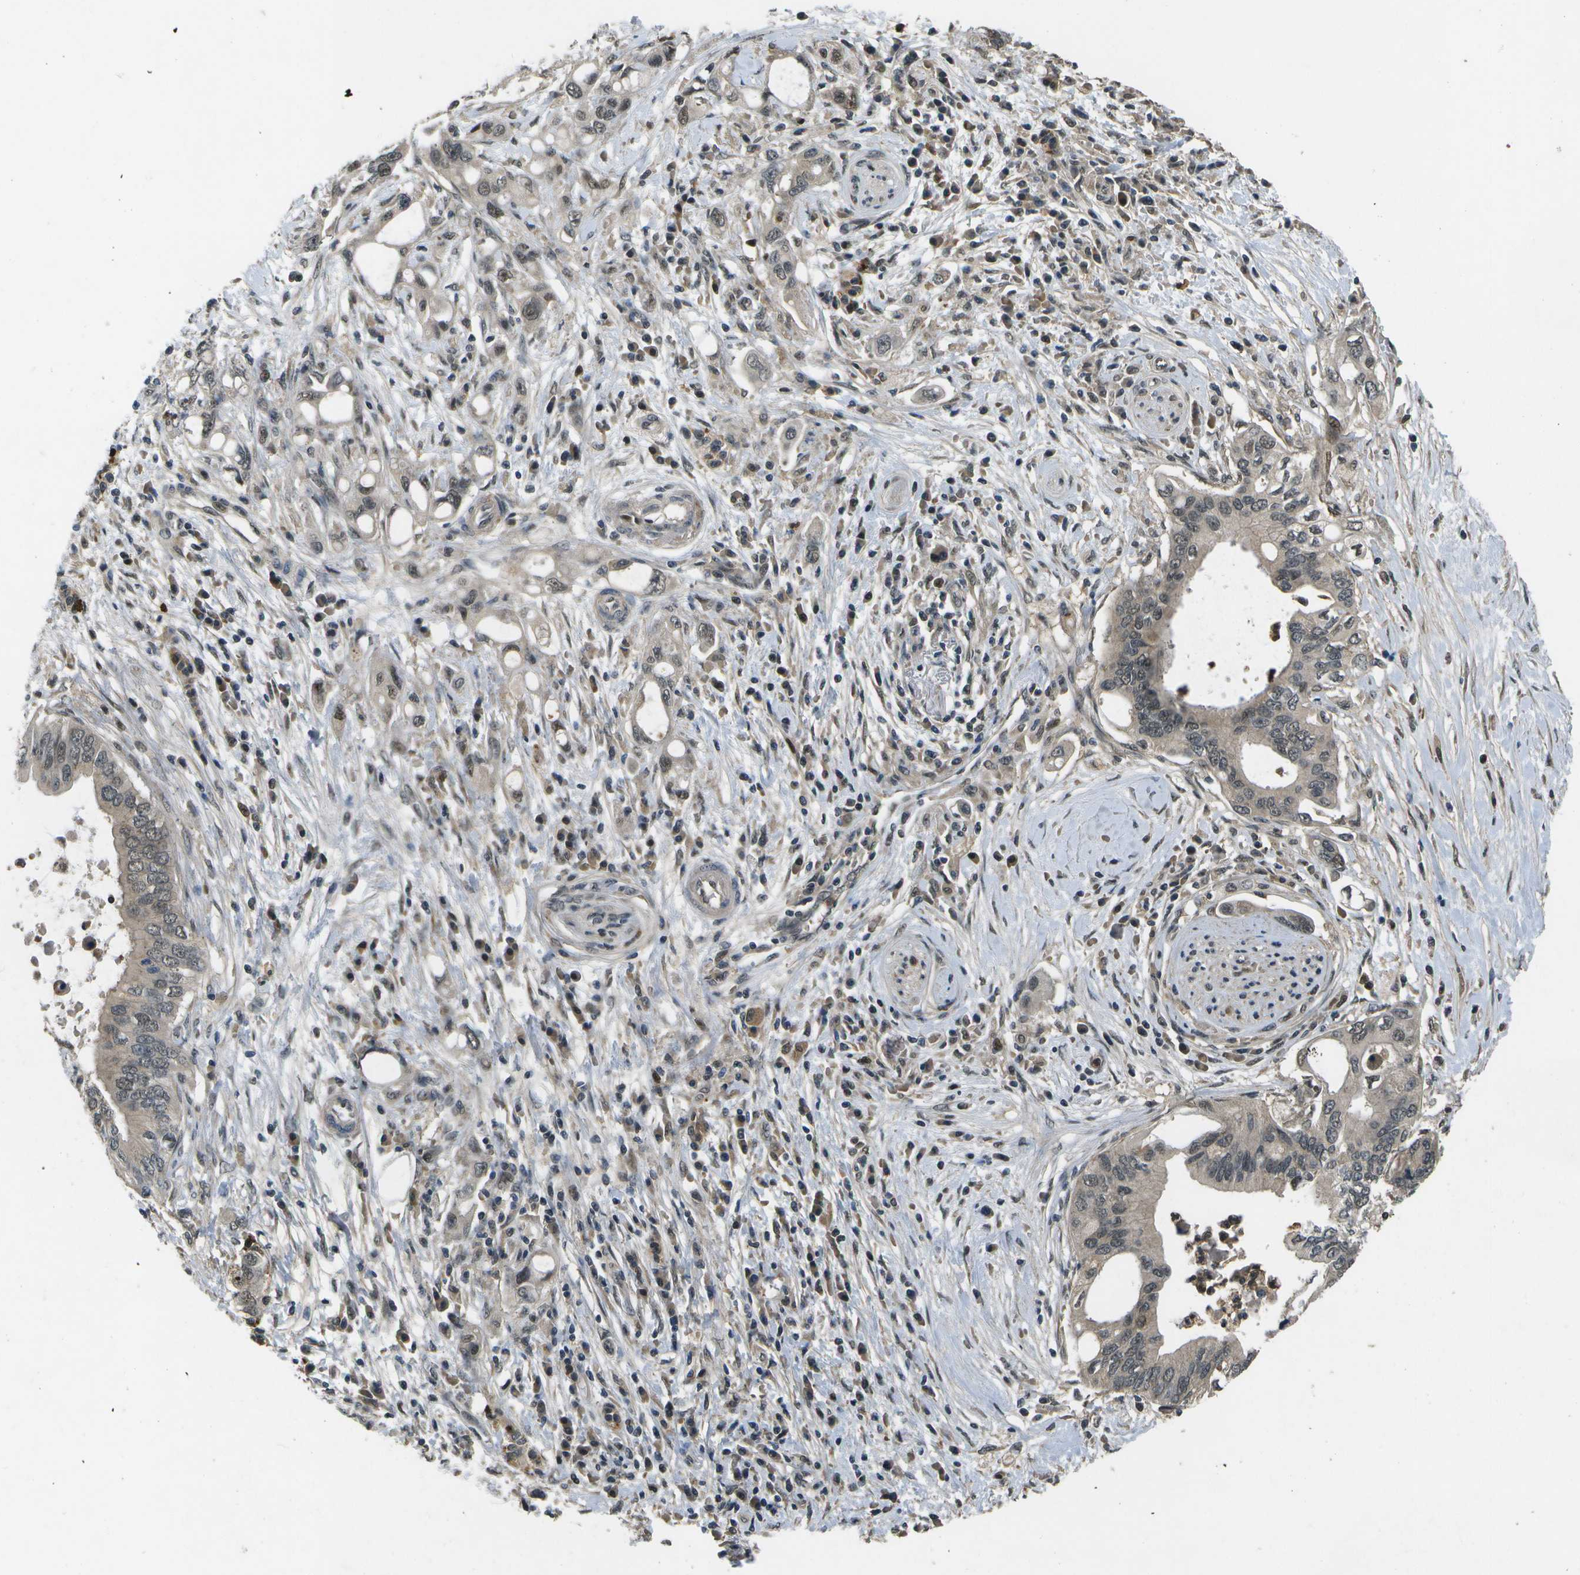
{"staining": {"intensity": "weak", "quantity": ">75%", "location": "cytoplasmic/membranous,nuclear"}, "tissue": "pancreatic cancer", "cell_type": "Tumor cells", "image_type": "cancer", "snomed": [{"axis": "morphology", "description": "Adenocarcinoma, NOS"}, {"axis": "topography", "description": "Pancreas"}], "caption": "Protein analysis of pancreatic cancer tissue demonstrates weak cytoplasmic/membranous and nuclear positivity in about >75% of tumor cells.", "gene": "GANC", "patient": {"sex": "female", "age": 73}}